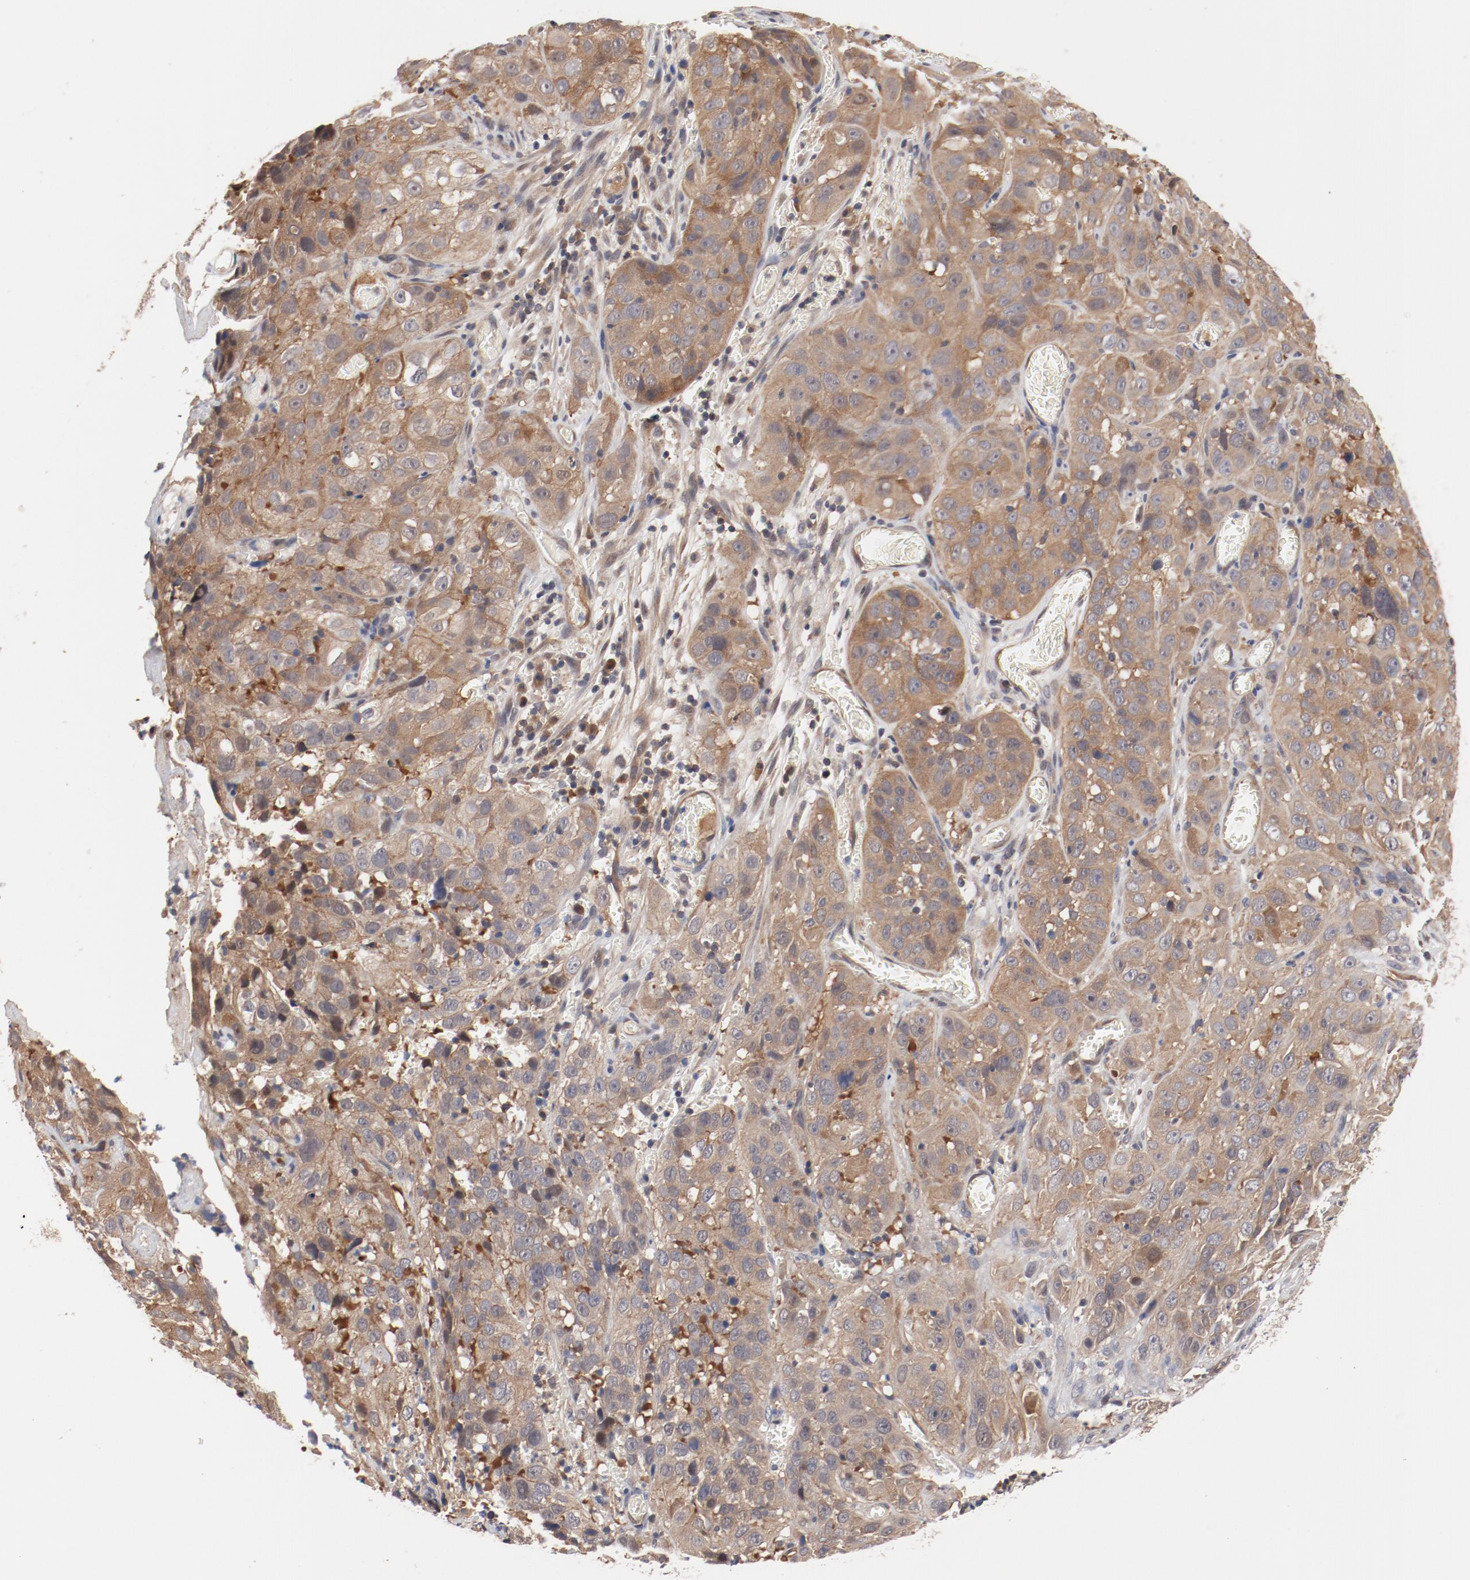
{"staining": {"intensity": "moderate", "quantity": ">75%", "location": "cytoplasmic/membranous"}, "tissue": "cervical cancer", "cell_type": "Tumor cells", "image_type": "cancer", "snomed": [{"axis": "morphology", "description": "Squamous cell carcinoma, NOS"}, {"axis": "topography", "description": "Cervix"}], "caption": "Cervical cancer (squamous cell carcinoma) stained with IHC displays moderate cytoplasmic/membranous positivity in about >75% of tumor cells.", "gene": "PITPNM2", "patient": {"sex": "female", "age": 32}}